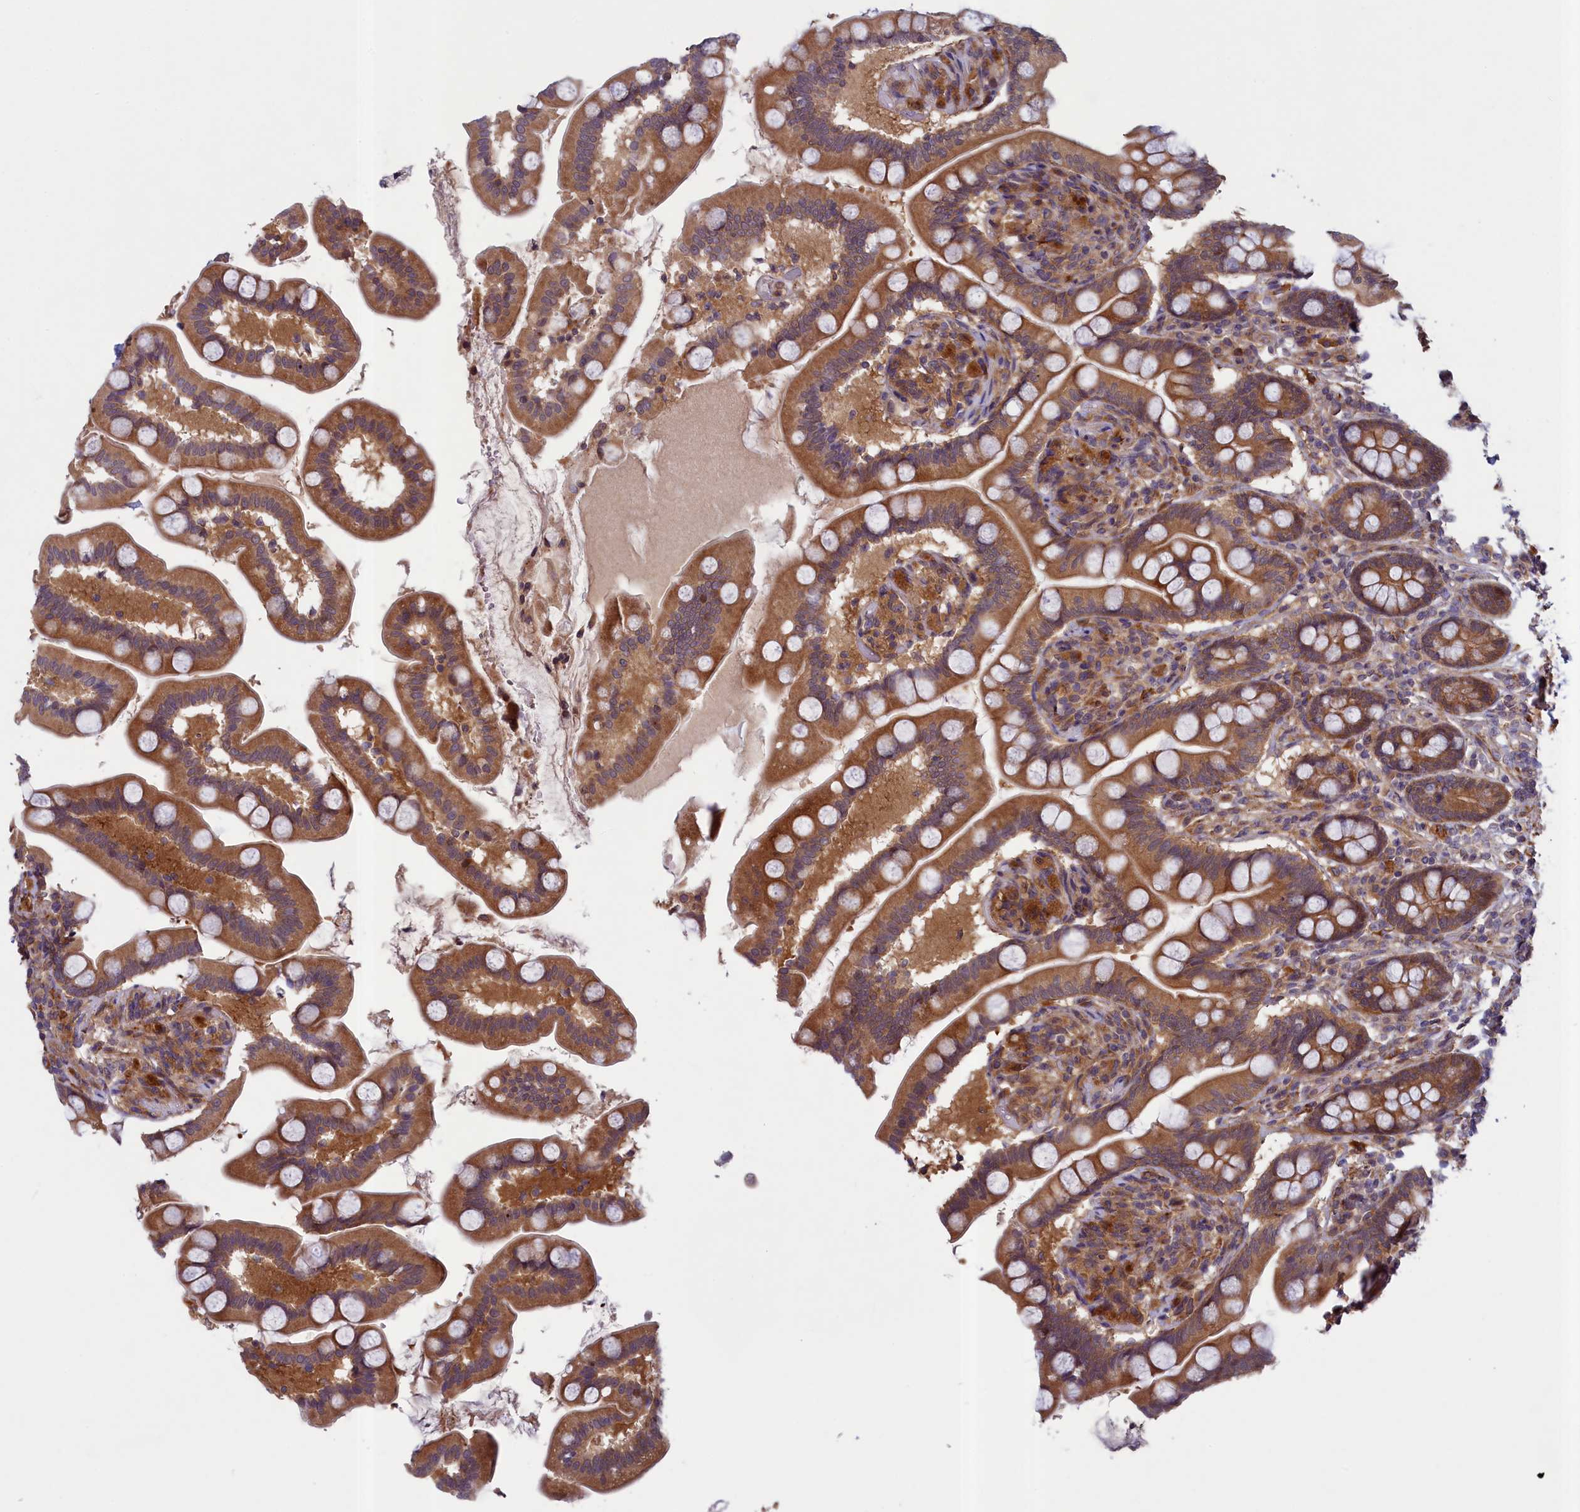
{"staining": {"intensity": "moderate", "quantity": ">75%", "location": "cytoplasmic/membranous"}, "tissue": "small intestine", "cell_type": "Glandular cells", "image_type": "normal", "snomed": [{"axis": "morphology", "description": "Normal tissue, NOS"}, {"axis": "topography", "description": "Small intestine"}], "caption": "Normal small intestine was stained to show a protein in brown. There is medium levels of moderate cytoplasmic/membranous expression in about >75% of glandular cells. The staining is performed using DAB brown chromogen to label protein expression. The nuclei are counter-stained blue using hematoxylin.", "gene": "NUBP1", "patient": {"sex": "female", "age": 64}}